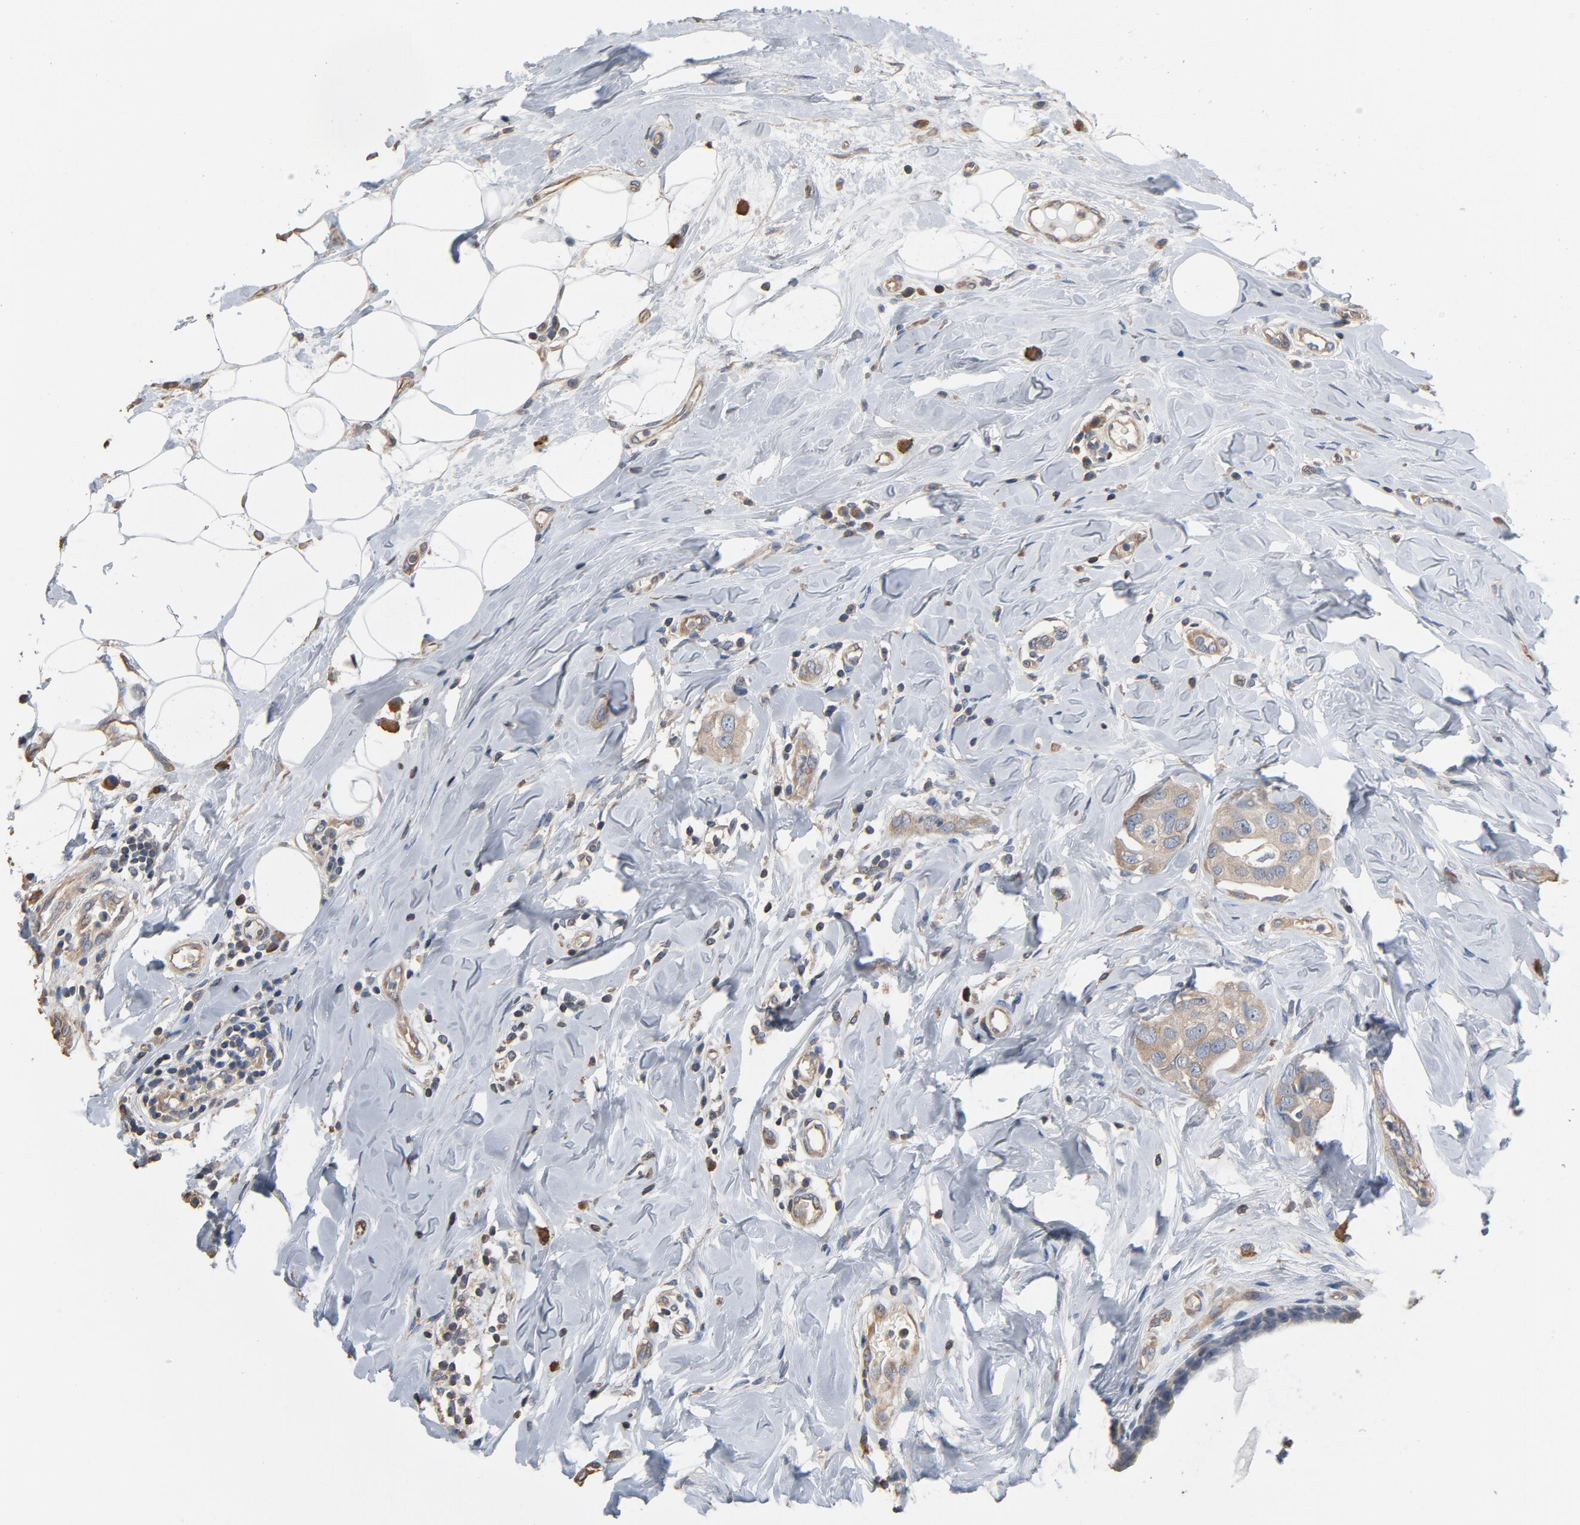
{"staining": {"intensity": "weak", "quantity": ">75%", "location": "cytoplasmic/membranous"}, "tissue": "breast cancer", "cell_type": "Tumor cells", "image_type": "cancer", "snomed": [{"axis": "morphology", "description": "Duct carcinoma"}, {"axis": "topography", "description": "Breast"}], "caption": "Breast cancer stained for a protein exhibits weak cytoplasmic/membranous positivity in tumor cells. The staining is performed using DAB brown chromogen to label protein expression. The nuclei are counter-stained blue using hematoxylin.", "gene": "SOX6", "patient": {"sex": "female", "age": 40}}